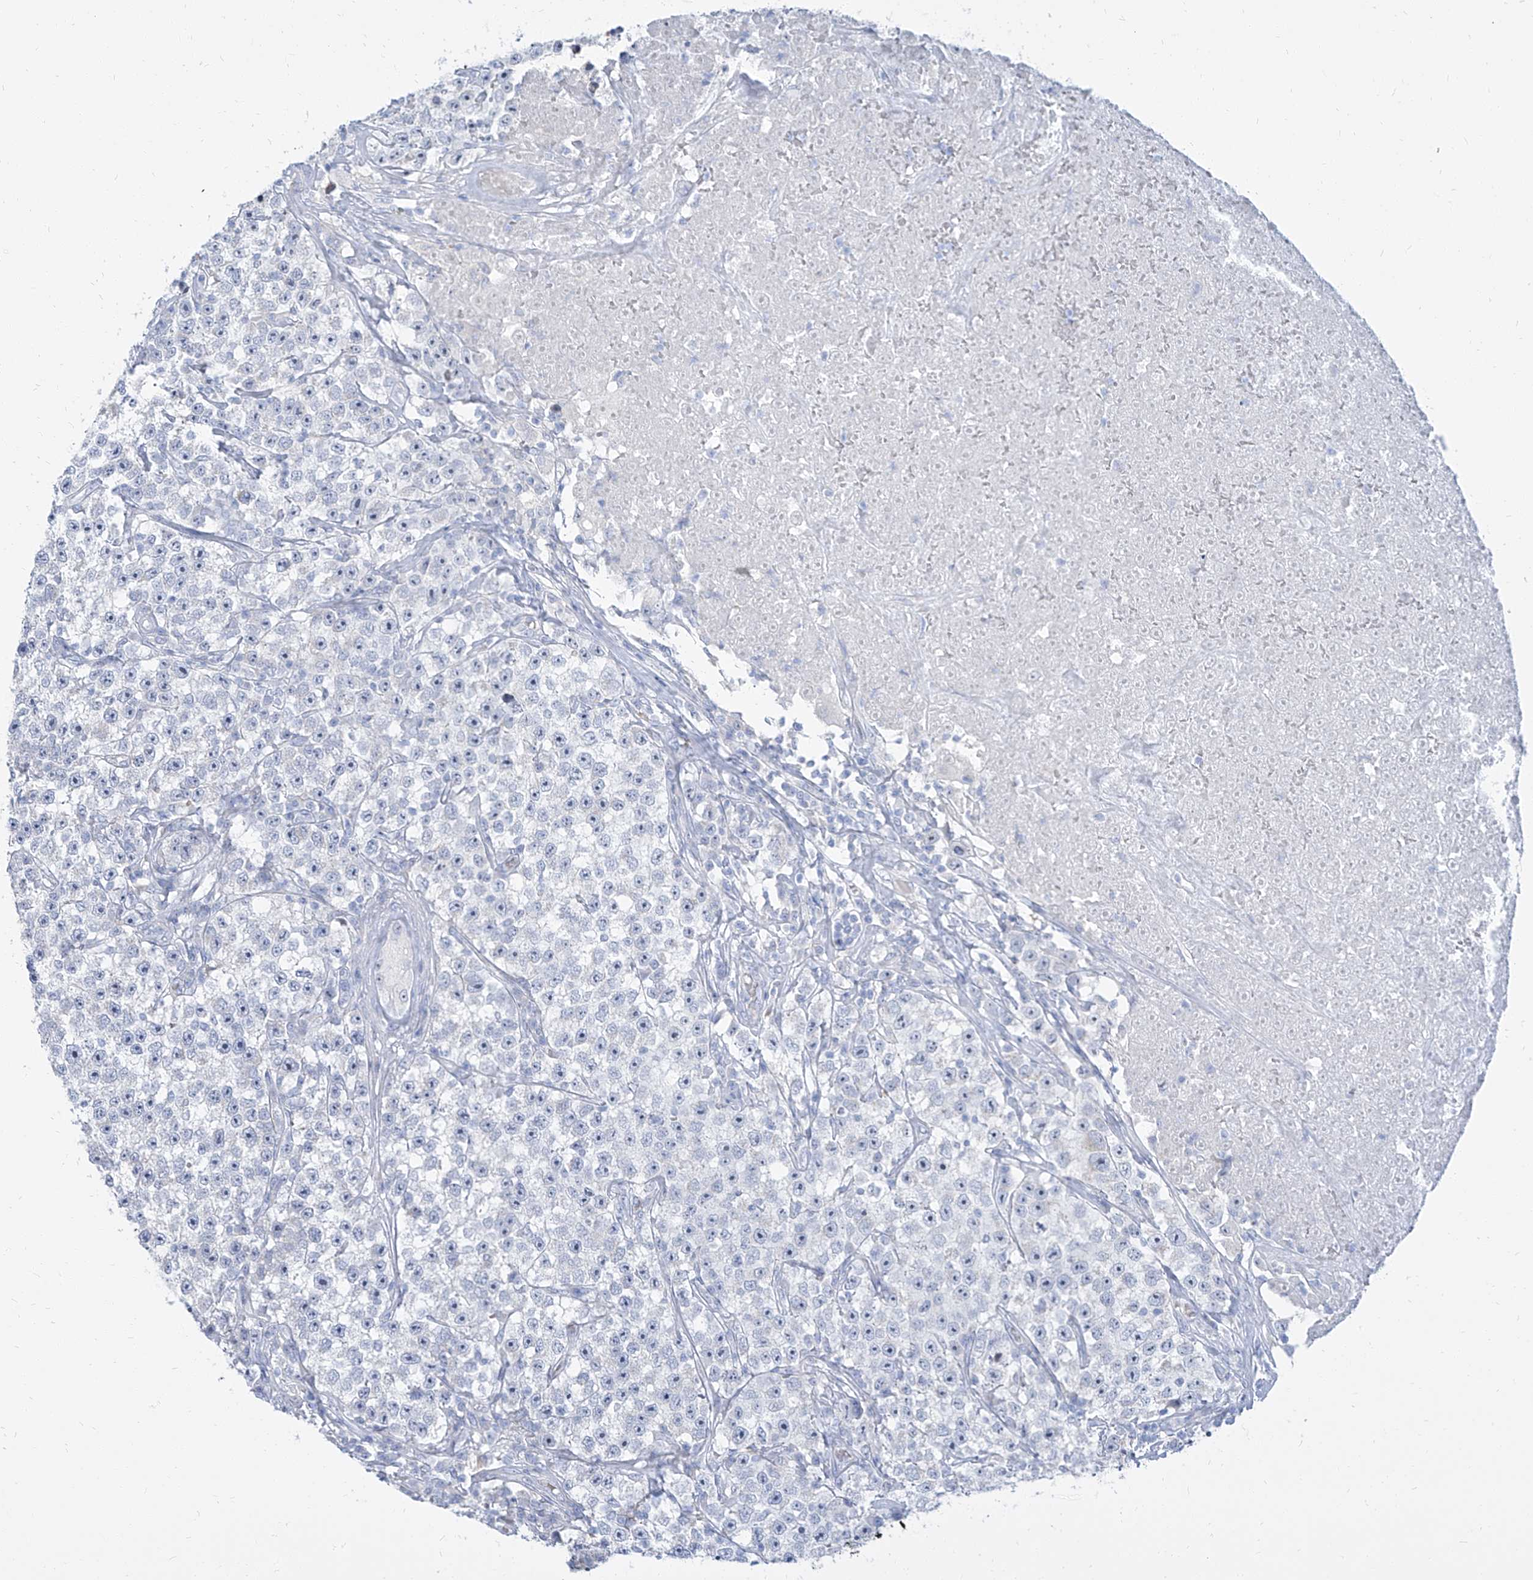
{"staining": {"intensity": "negative", "quantity": "none", "location": "none"}, "tissue": "testis cancer", "cell_type": "Tumor cells", "image_type": "cancer", "snomed": [{"axis": "morphology", "description": "Seminoma, NOS"}, {"axis": "topography", "description": "Testis"}], "caption": "This is an IHC histopathology image of human testis cancer. There is no positivity in tumor cells.", "gene": "TXLNB", "patient": {"sex": "male", "age": 22}}